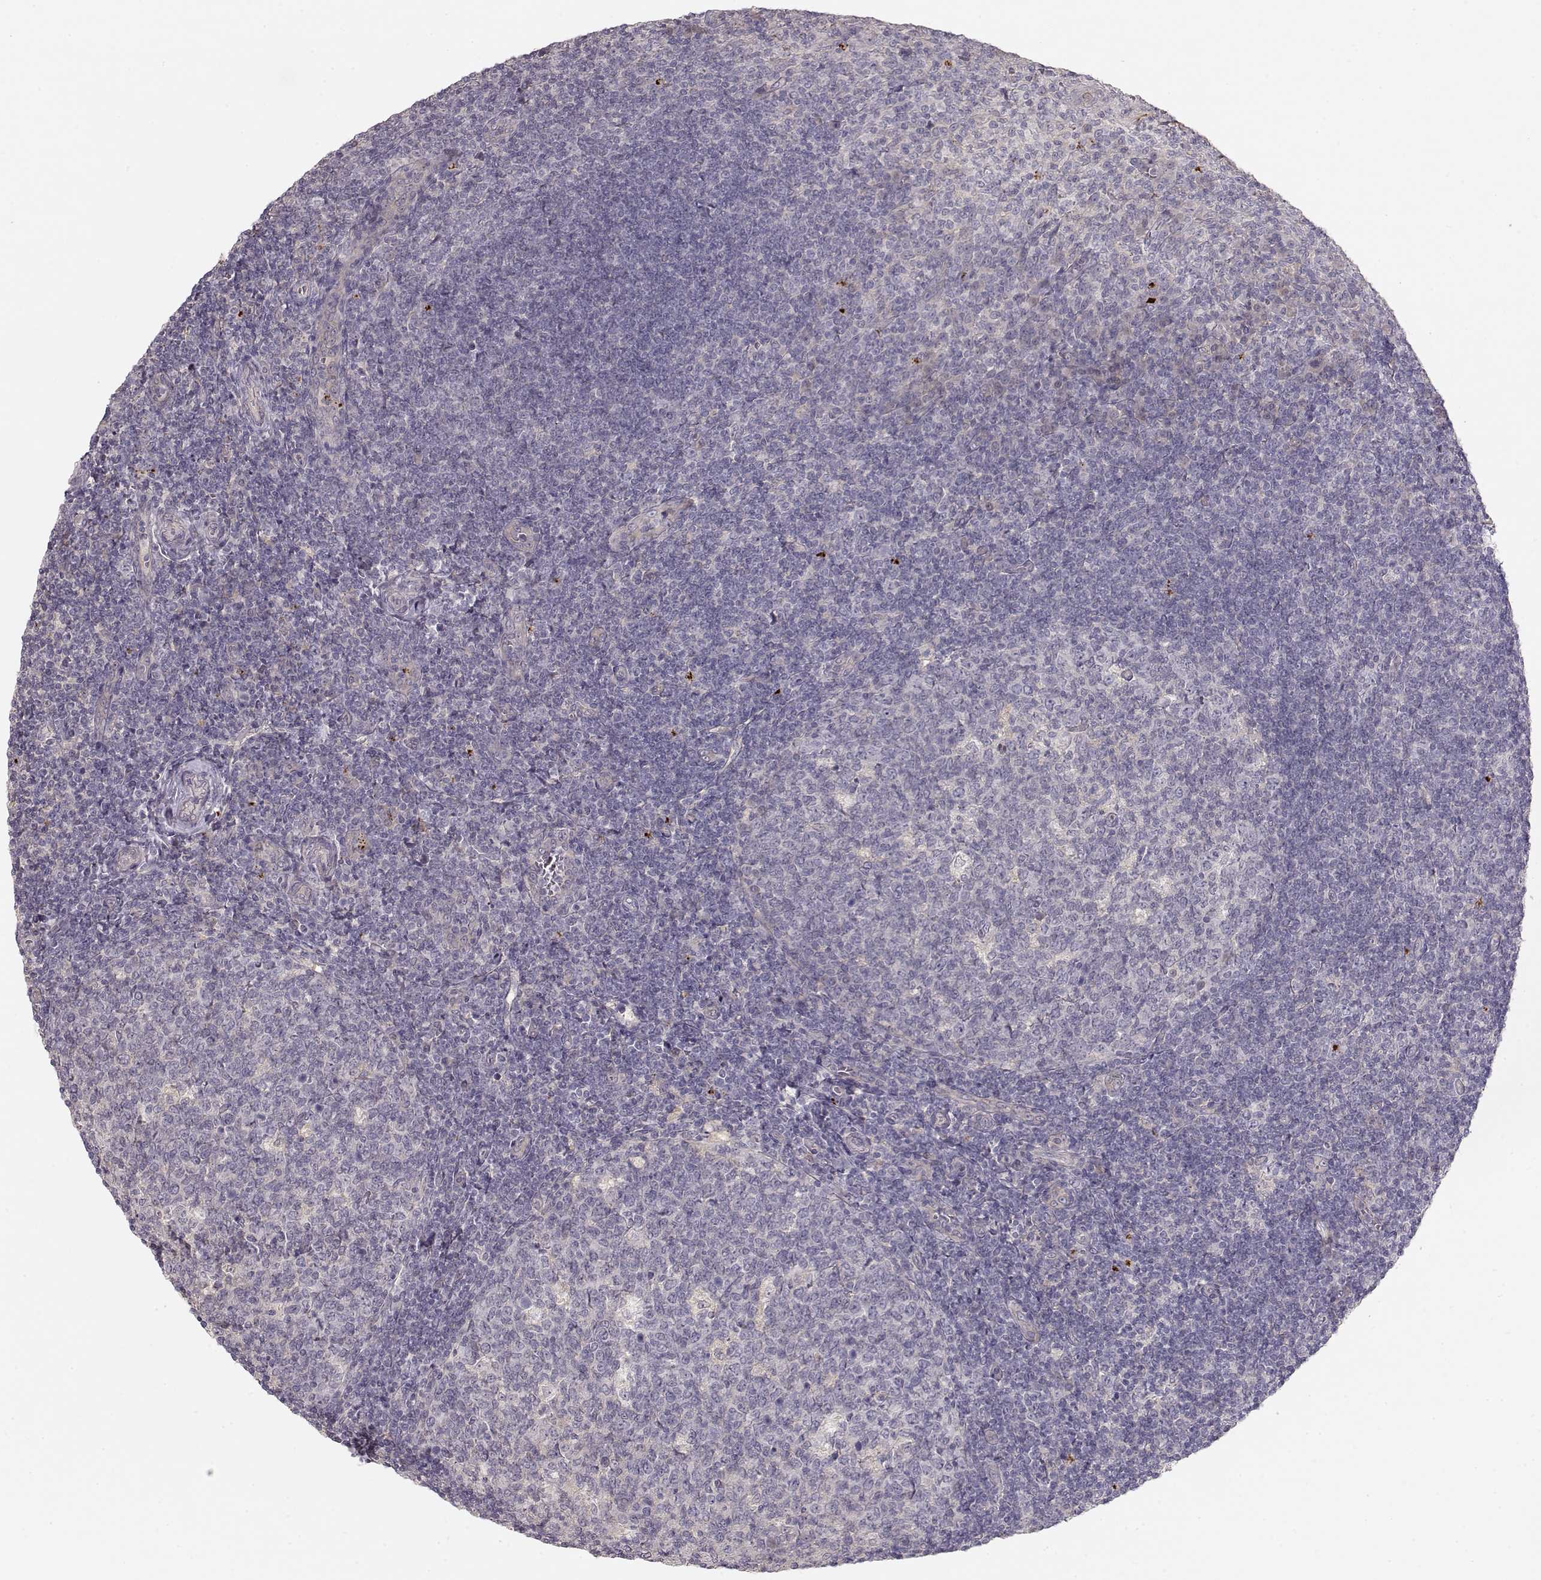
{"staining": {"intensity": "negative", "quantity": "none", "location": "none"}, "tissue": "tonsil", "cell_type": "Germinal center cells", "image_type": "normal", "snomed": [{"axis": "morphology", "description": "Normal tissue, NOS"}, {"axis": "topography", "description": "Tonsil"}], "caption": "A high-resolution micrograph shows immunohistochemistry staining of unremarkable tonsil, which displays no significant expression in germinal center cells. (DAB immunohistochemistry (IHC), high magnification).", "gene": "ARHGAP8", "patient": {"sex": "female", "age": 12}}